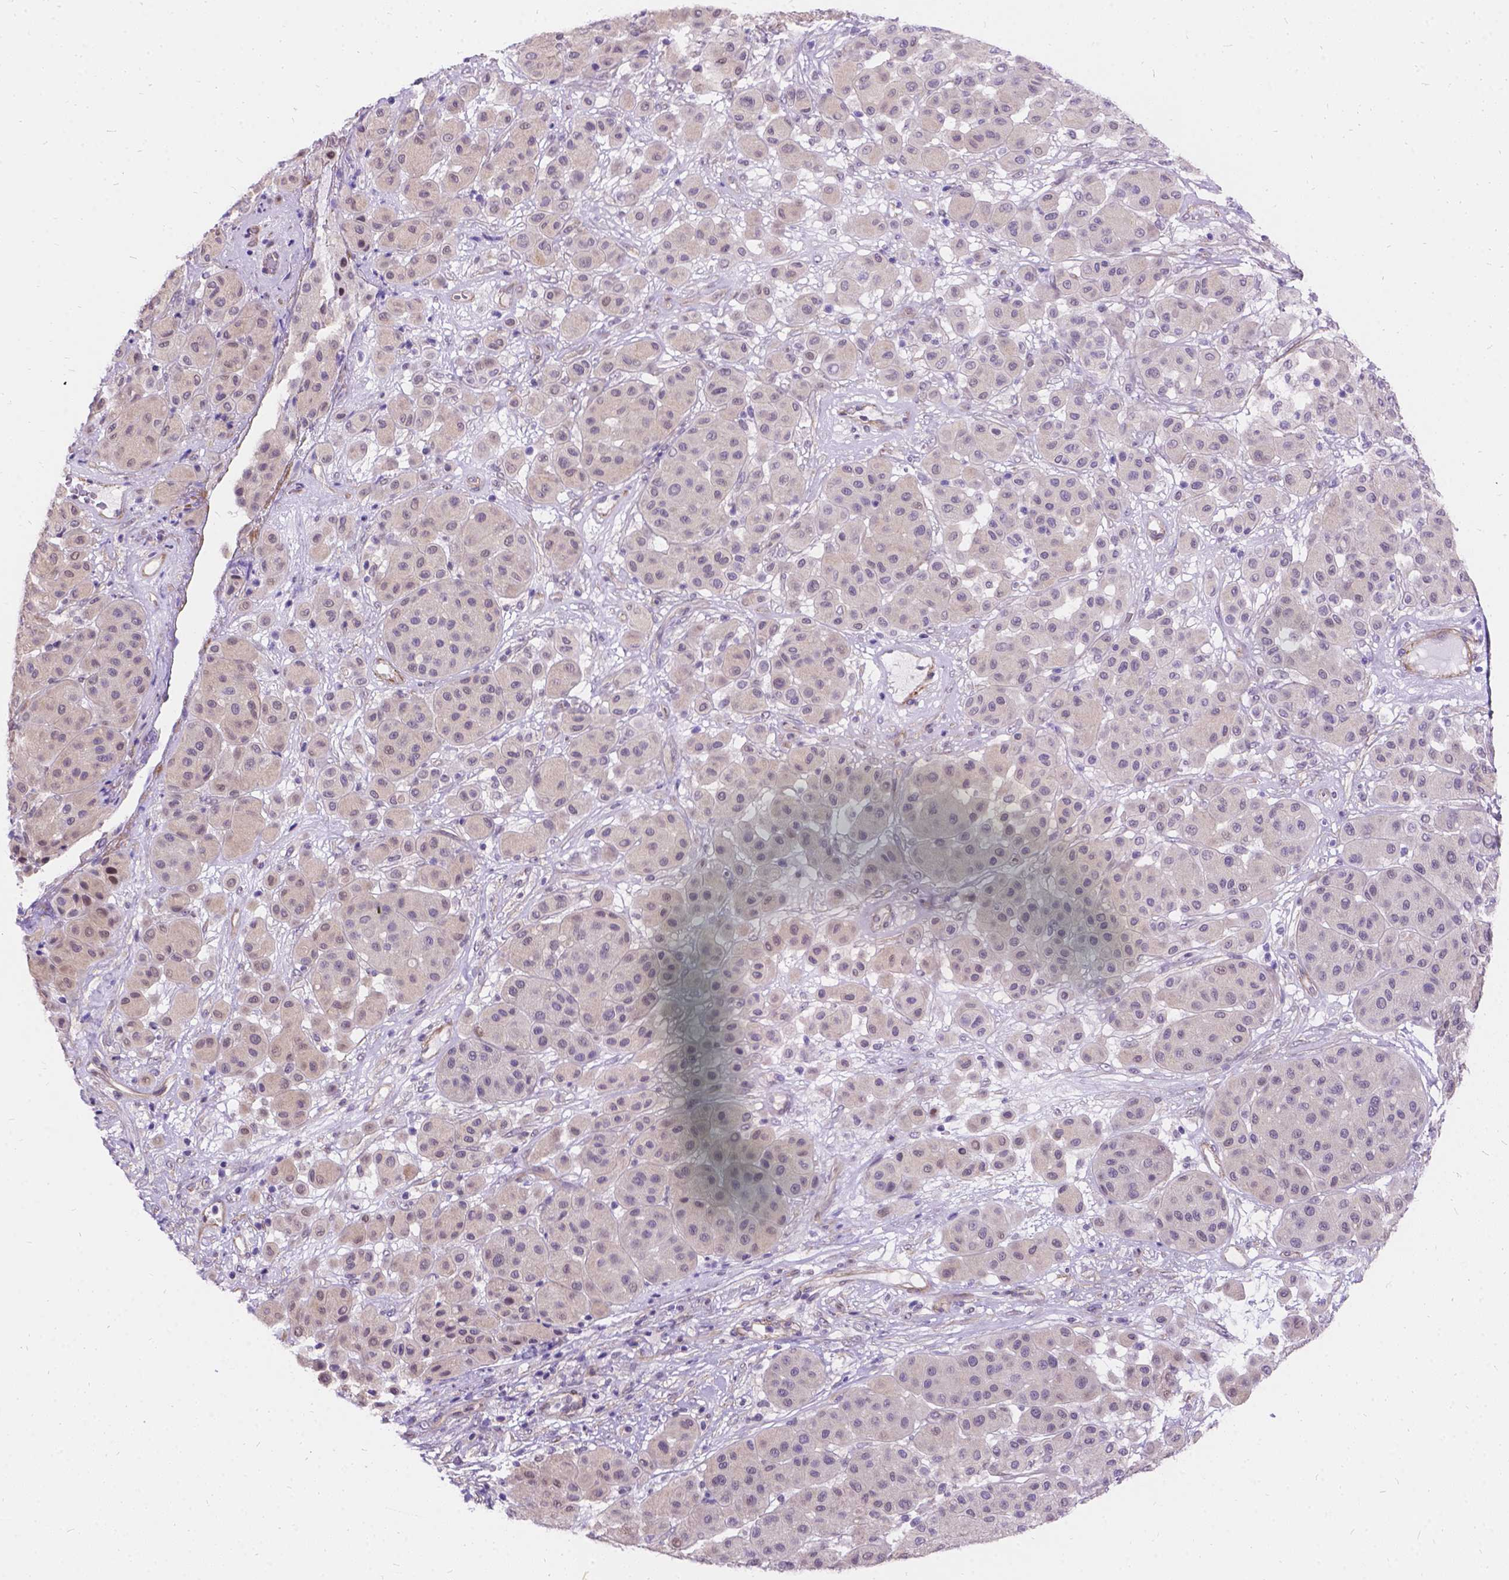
{"staining": {"intensity": "weak", "quantity": "<25%", "location": "cytoplasmic/membranous"}, "tissue": "melanoma", "cell_type": "Tumor cells", "image_type": "cancer", "snomed": [{"axis": "morphology", "description": "Malignant melanoma, Metastatic site"}, {"axis": "topography", "description": "Smooth muscle"}], "caption": "Malignant melanoma (metastatic site) stained for a protein using immunohistochemistry (IHC) shows no expression tumor cells.", "gene": "PALS1", "patient": {"sex": "male", "age": 41}}